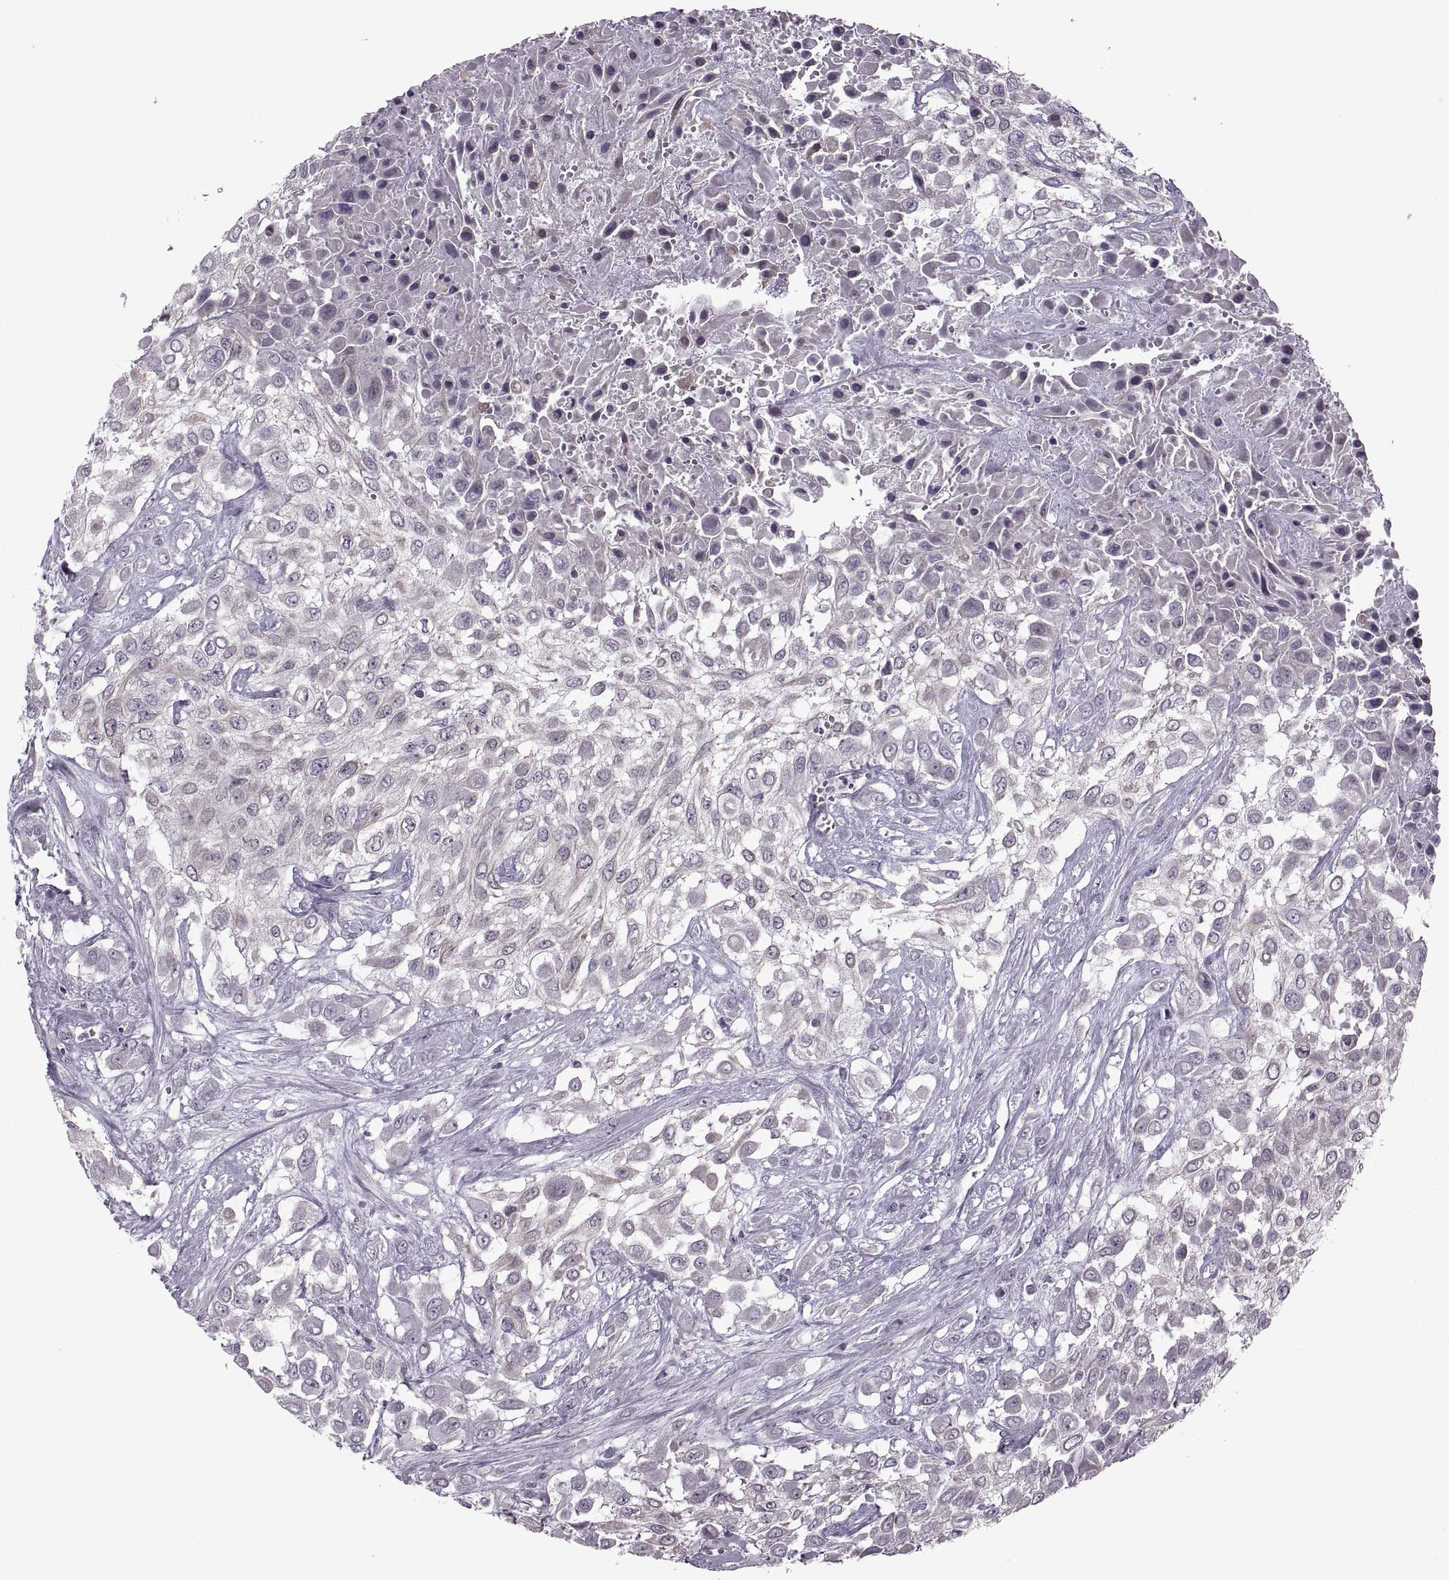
{"staining": {"intensity": "negative", "quantity": "none", "location": "none"}, "tissue": "urothelial cancer", "cell_type": "Tumor cells", "image_type": "cancer", "snomed": [{"axis": "morphology", "description": "Urothelial carcinoma, High grade"}, {"axis": "topography", "description": "Urinary bladder"}], "caption": "DAB immunohistochemical staining of human urothelial cancer shows no significant expression in tumor cells.", "gene": "MGAT4D", "patient": {"sex": "male", "age": 57}}